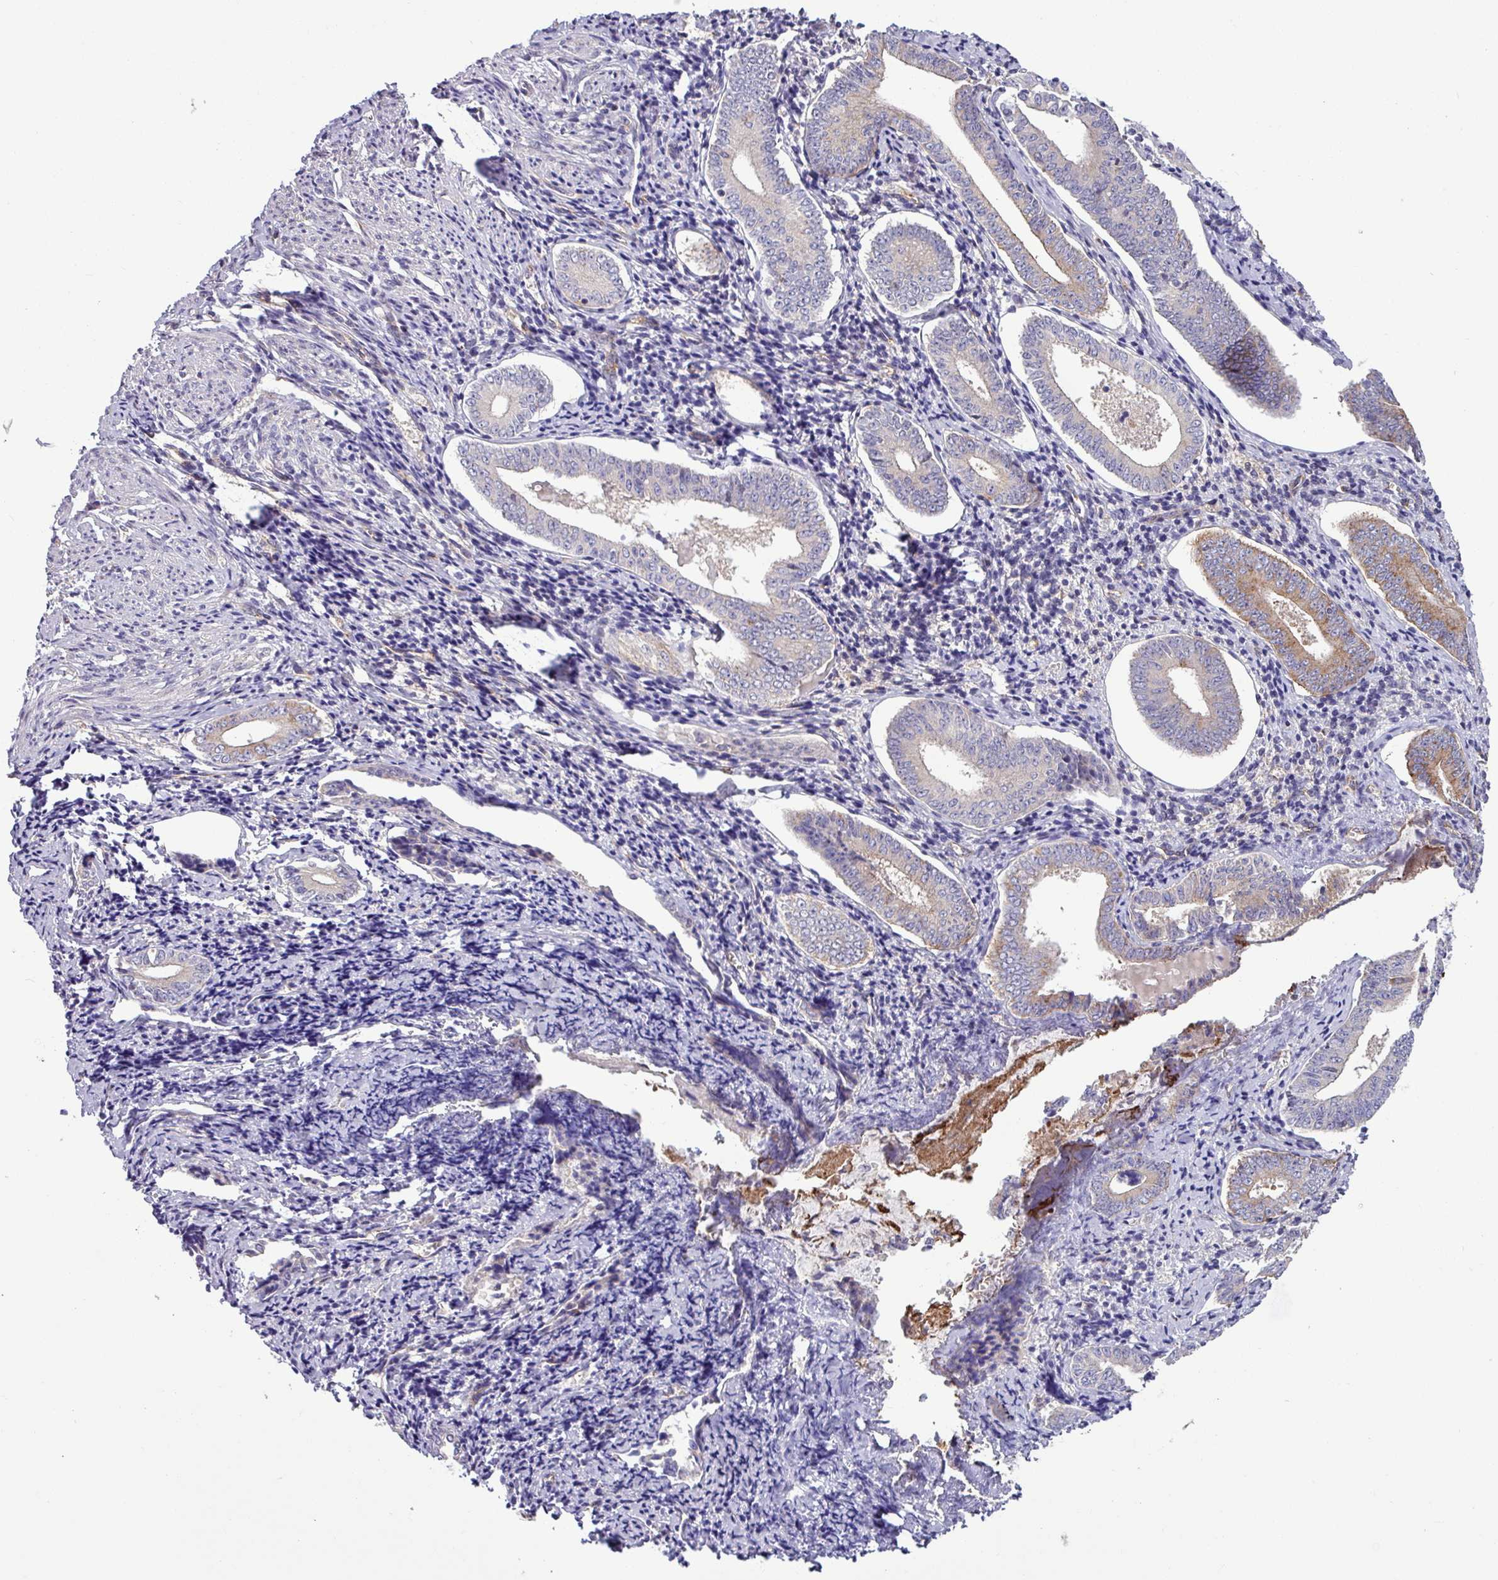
{"staining": {"intensity": "moderate", "quantity": "25%-75%", "location": "cytoplasmic/membranous"}, "tissue": "cervical cancer", "cell_type": "Tumor cells", "image_type": "cancer", "snomed": [{"axis": "morphology", "description": "Squamous cell carcinoma, NOS"}, {"axis": "topography", "description": "Cervix"}], "caption": "This is a micrograph of IHC staining of cervical cancer, which shows moderate positivity in the cytoplasmic/membranous of tumor cells.", "gene": "LSM12", "patient": {"sex": "female", "age": 59}}